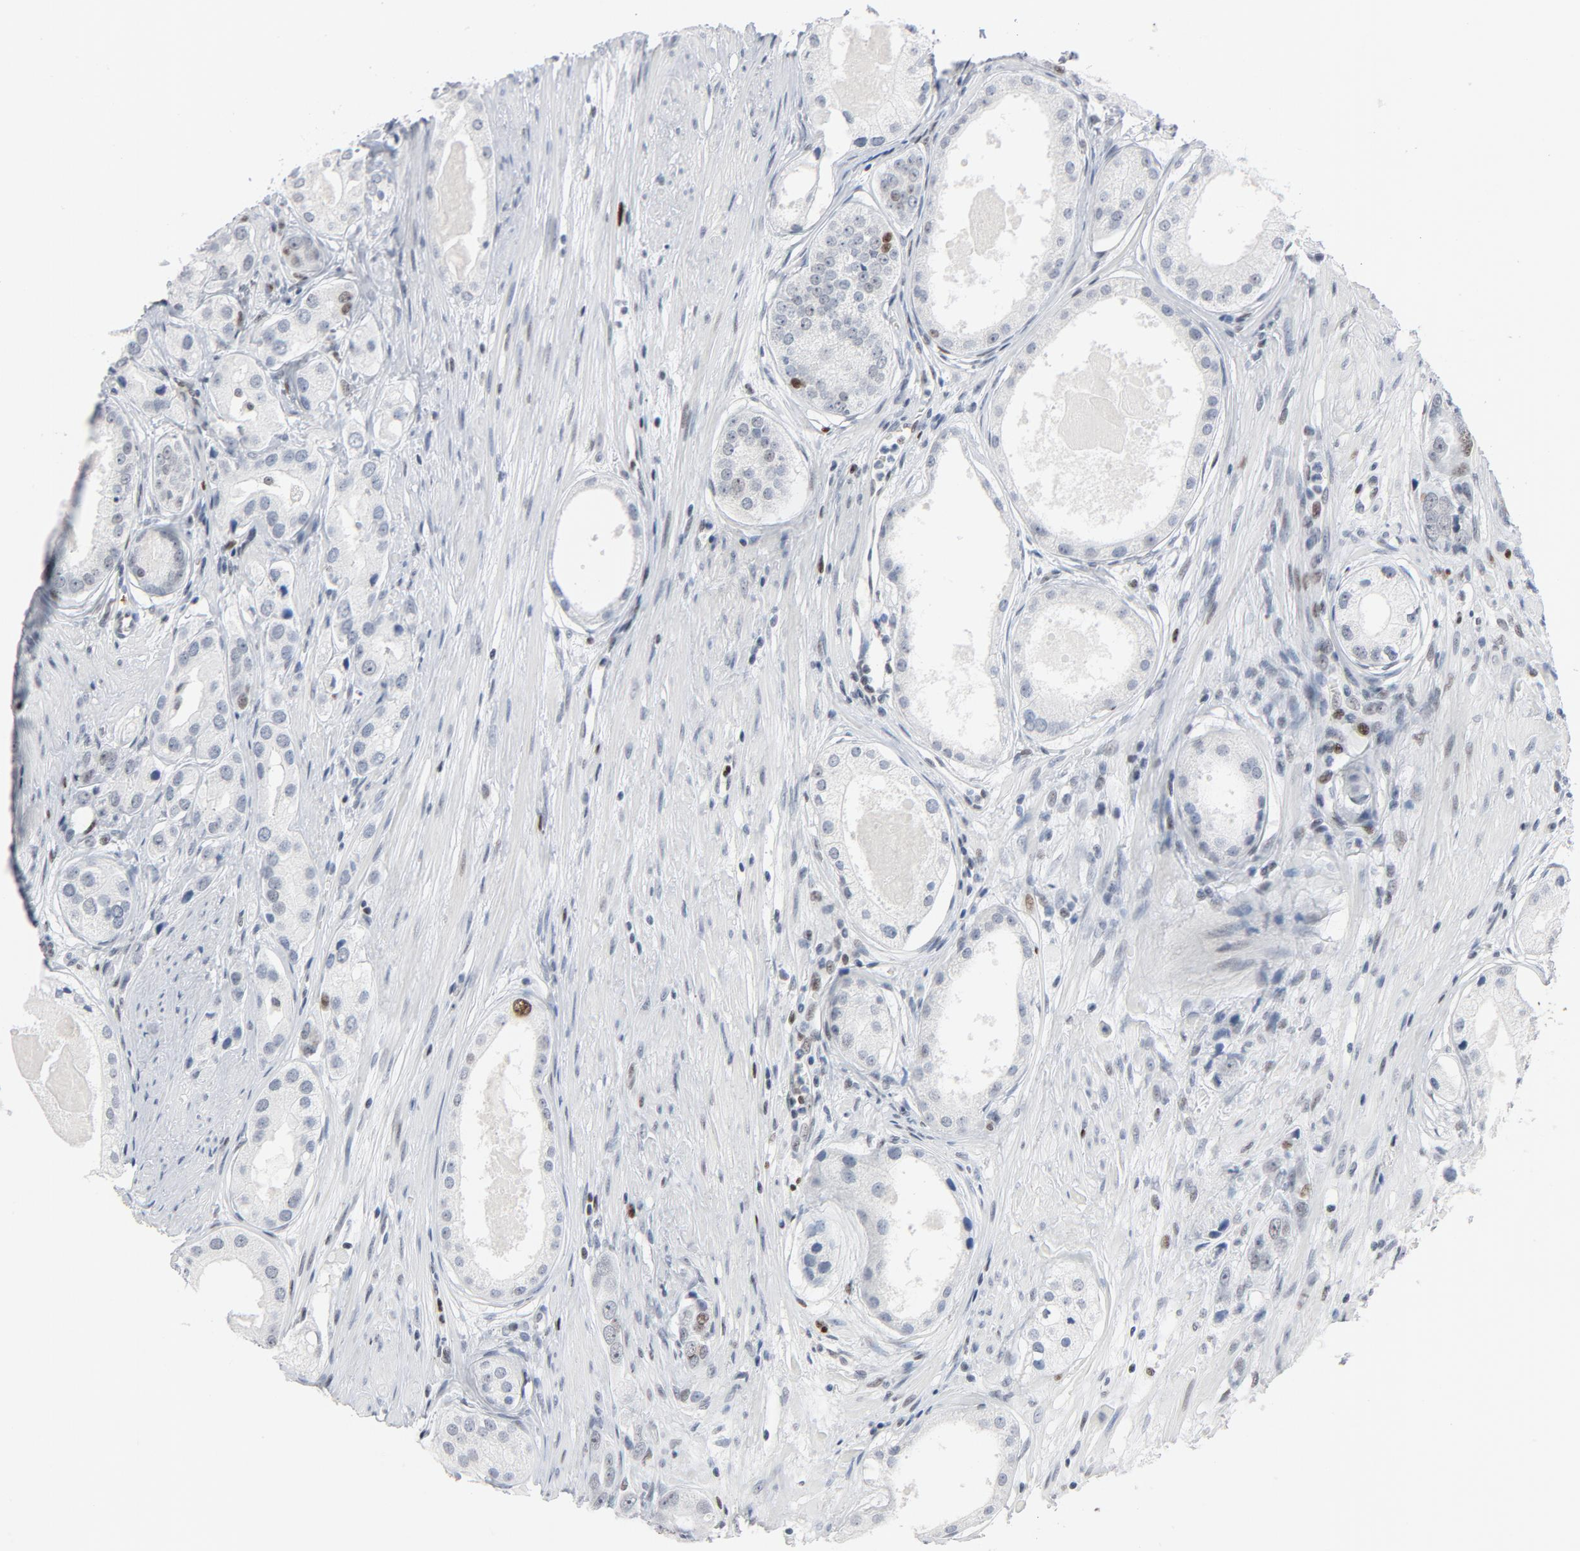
{"staining": {"intensity": "moderate", "quantity": "<25%", "location": "nuclear"}, "tissue": "prostate cancer", "cell_type": "Tumor cells", "image_type": "cancer", "snomed": [{"axis": "morphology", "description": "Adenocarcinoma, Medium grade"}, {"axis": "topography", "description": "Prostate"}], "caption": "Immunohistochemistry (IHC) histopathology image of neoplastic tissue: human prostate medium-grade adenocarcinoma stained using IHC shows low levels of moderate protein expression localized specifically in the nuclear of tumor cells, appearing as a nuclear brown color.", "gene": "POLD1", "patient": {"sex": "male", "age": 53}}